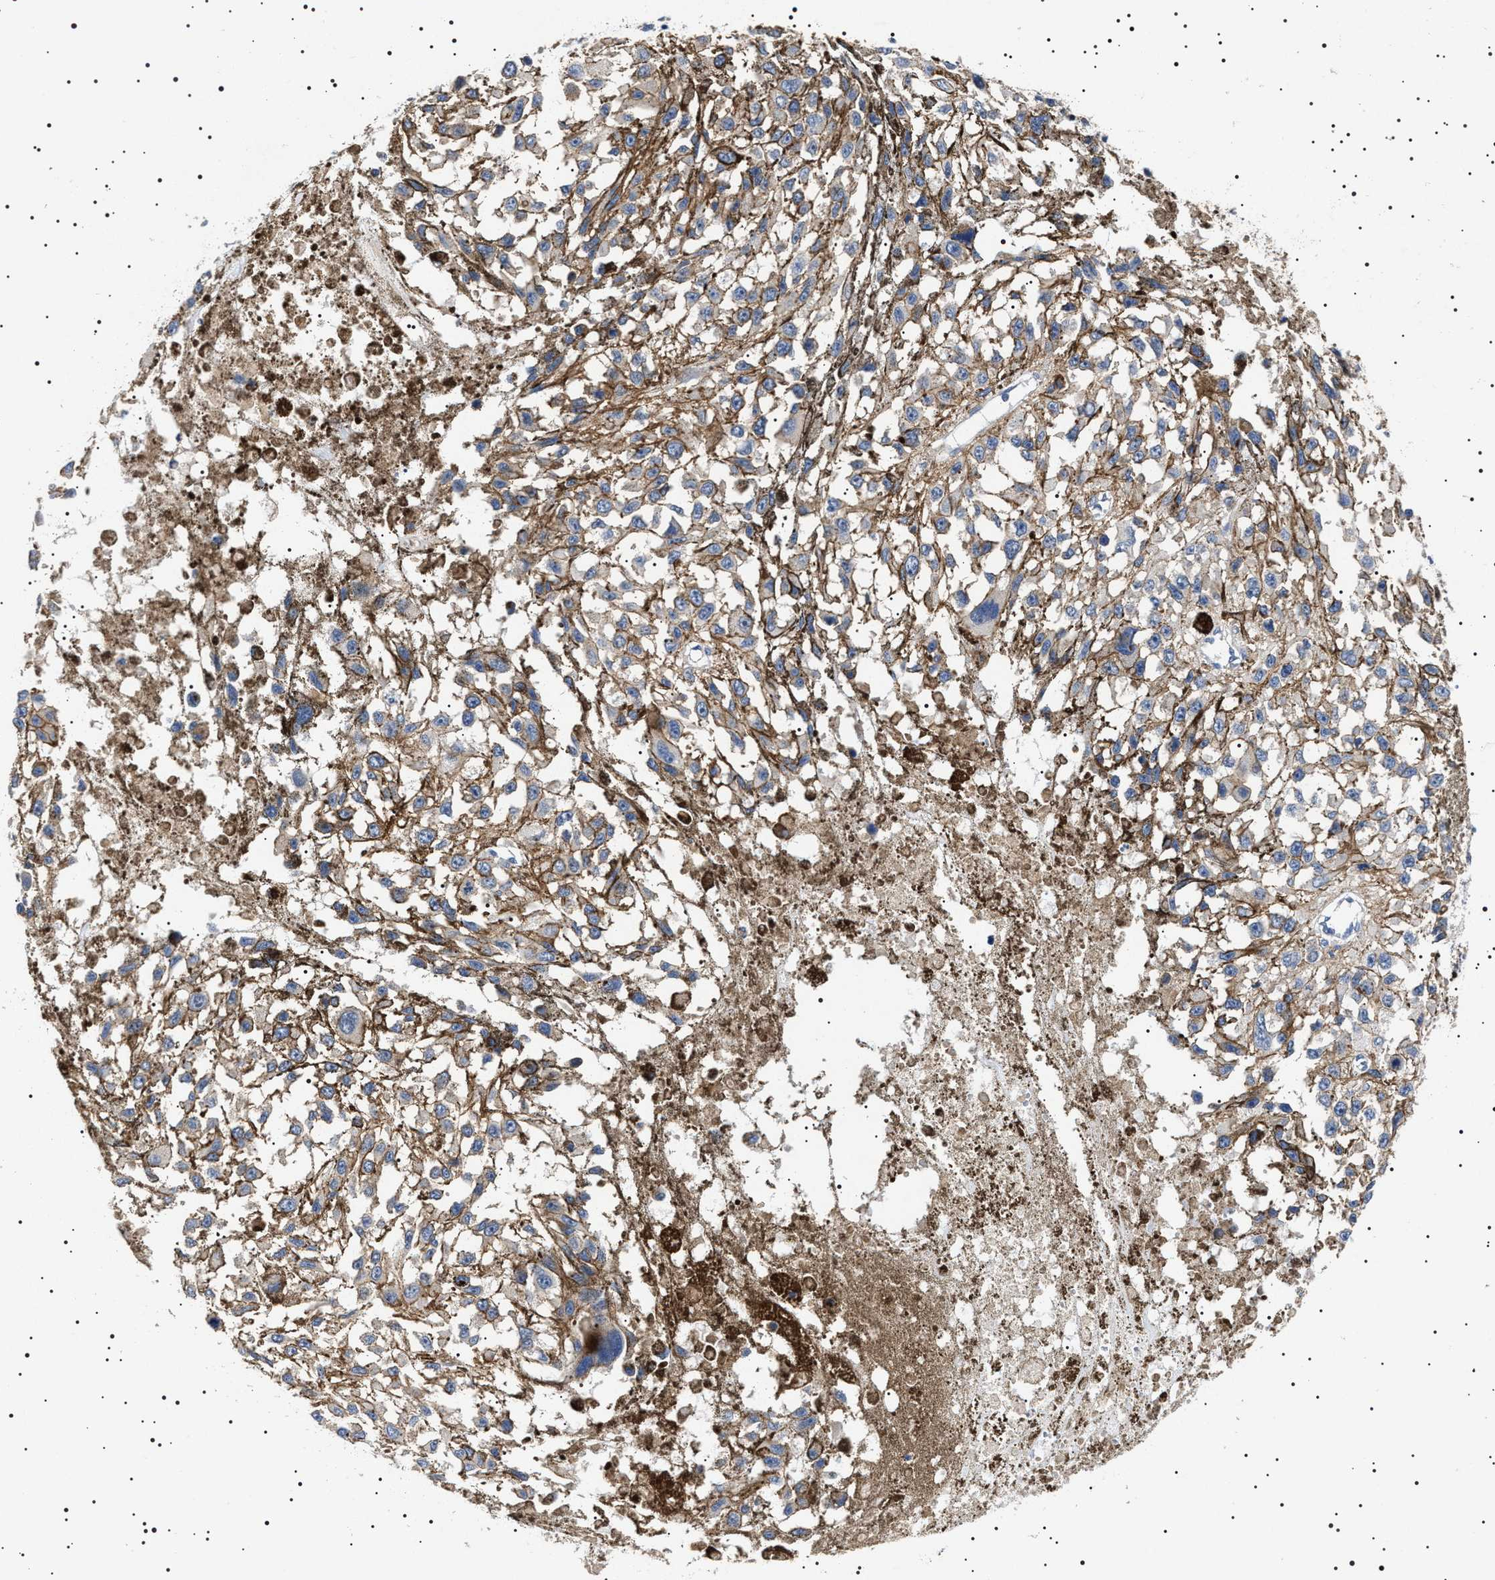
{"staining": {"intensity": "negative", "quantity": "none", "location": "none"}, "tissue": "melanoma", "cell_type": "Tumor cells", "image_type": "cancer", "snomed": [{"axis": "morphology", "description": "Malignant melanoma, Metastatic site"}, {"axis": "topography", "description": "Lymph node"}], "caption": "IHC of malignant melanoma (metastatic site) reveals no positivity in tumor cells.", "gene": "SLC4A7", "patient": {"sex": "male", "age": 59}}